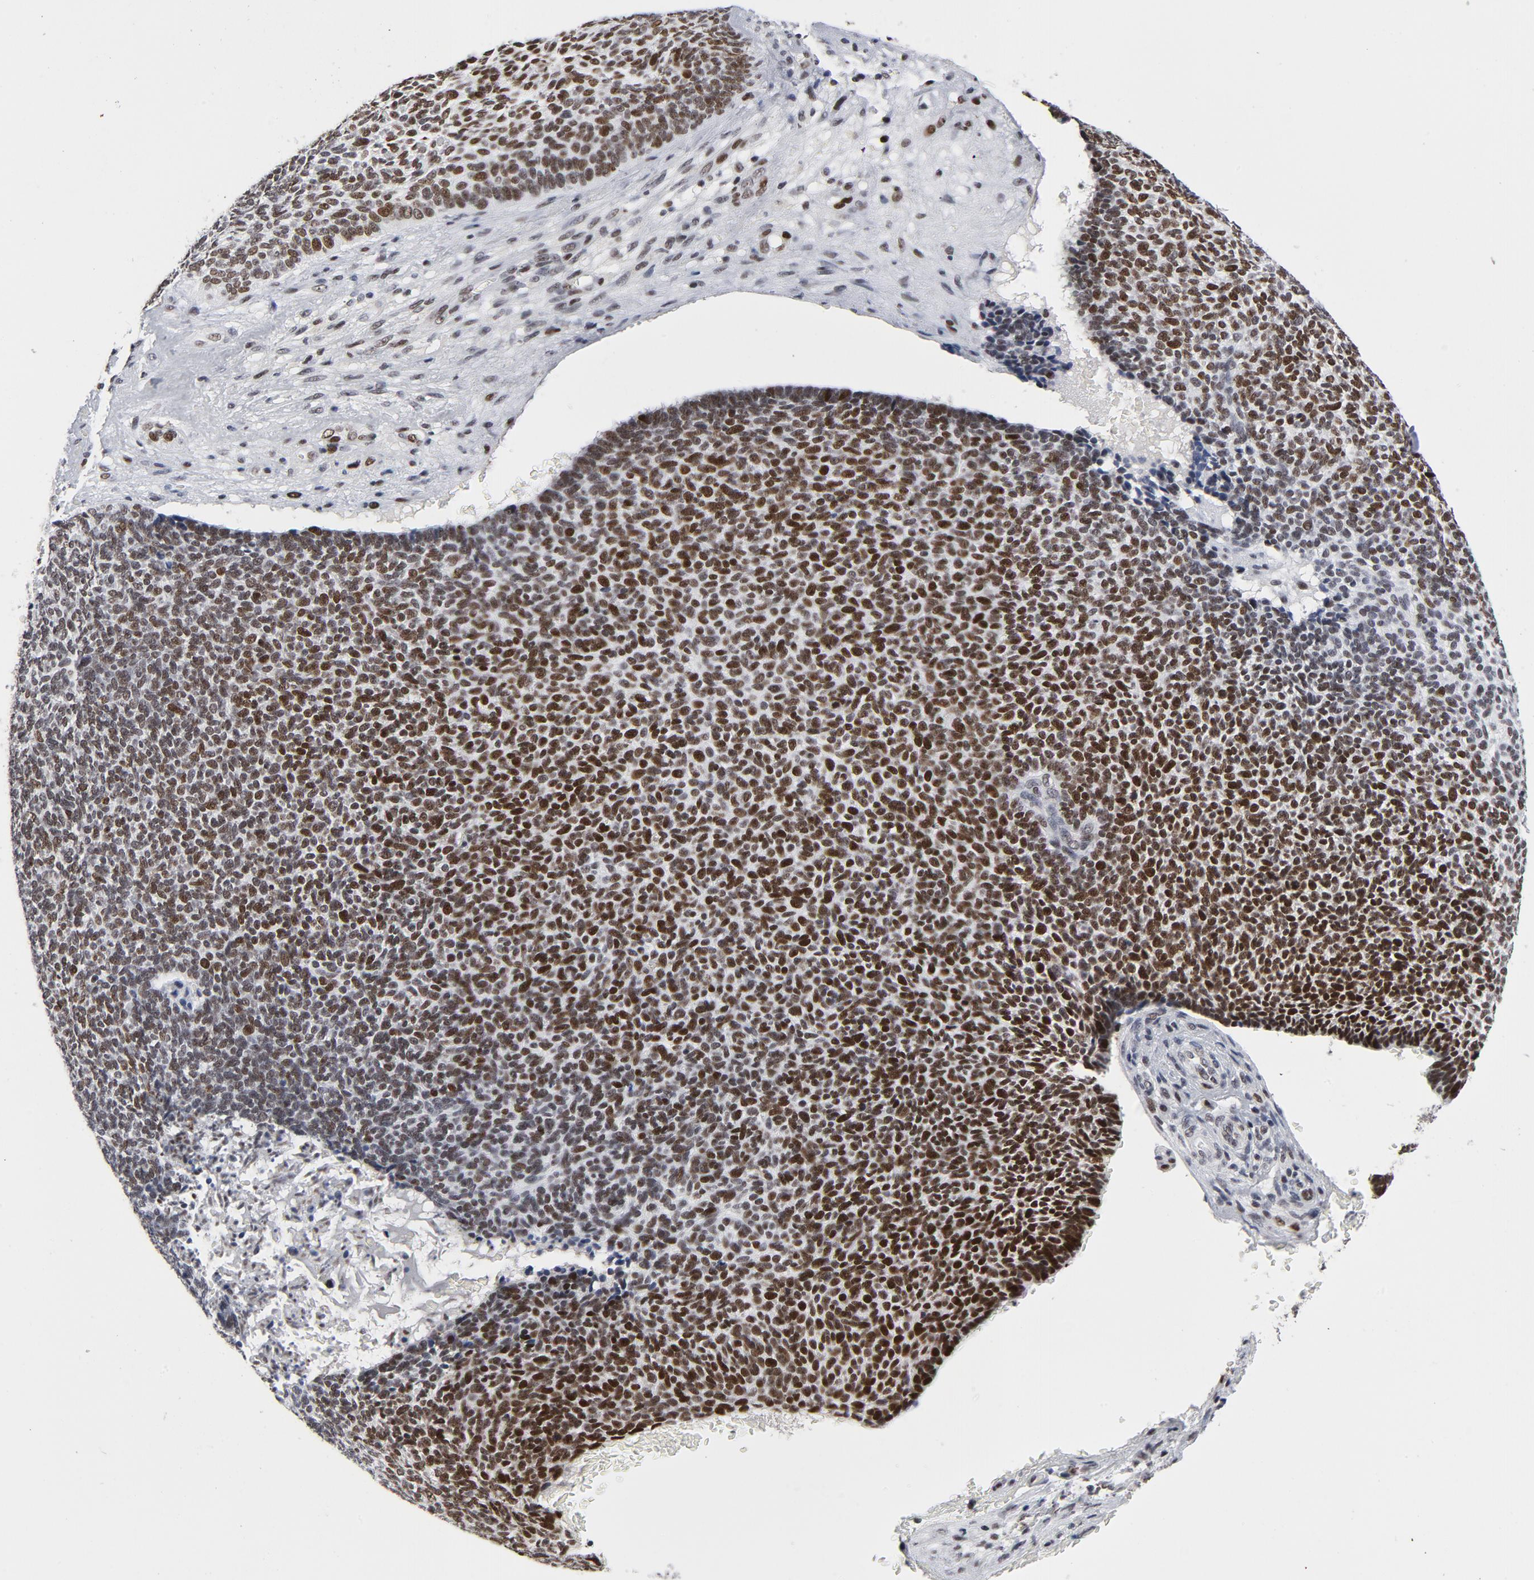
{"staining": {"intensity": "strong", "quantity": ">75%", "location": "nuclear"}, "tissue": "skin cancer", "cell_type": "Tumor cells", "image_type": "cancer", "snomed": [{"axis": "morphology", "description": "Basal cell carcinoma"}, {"axis": "topography", "description": "Skin"}], "caption": "Strong nuclear staining is appreciated in about >75% of tumor cells in basal cell carcinoma (skin).", "gene": "RFC4", "patient": {"sex": "male", "age": 87}}